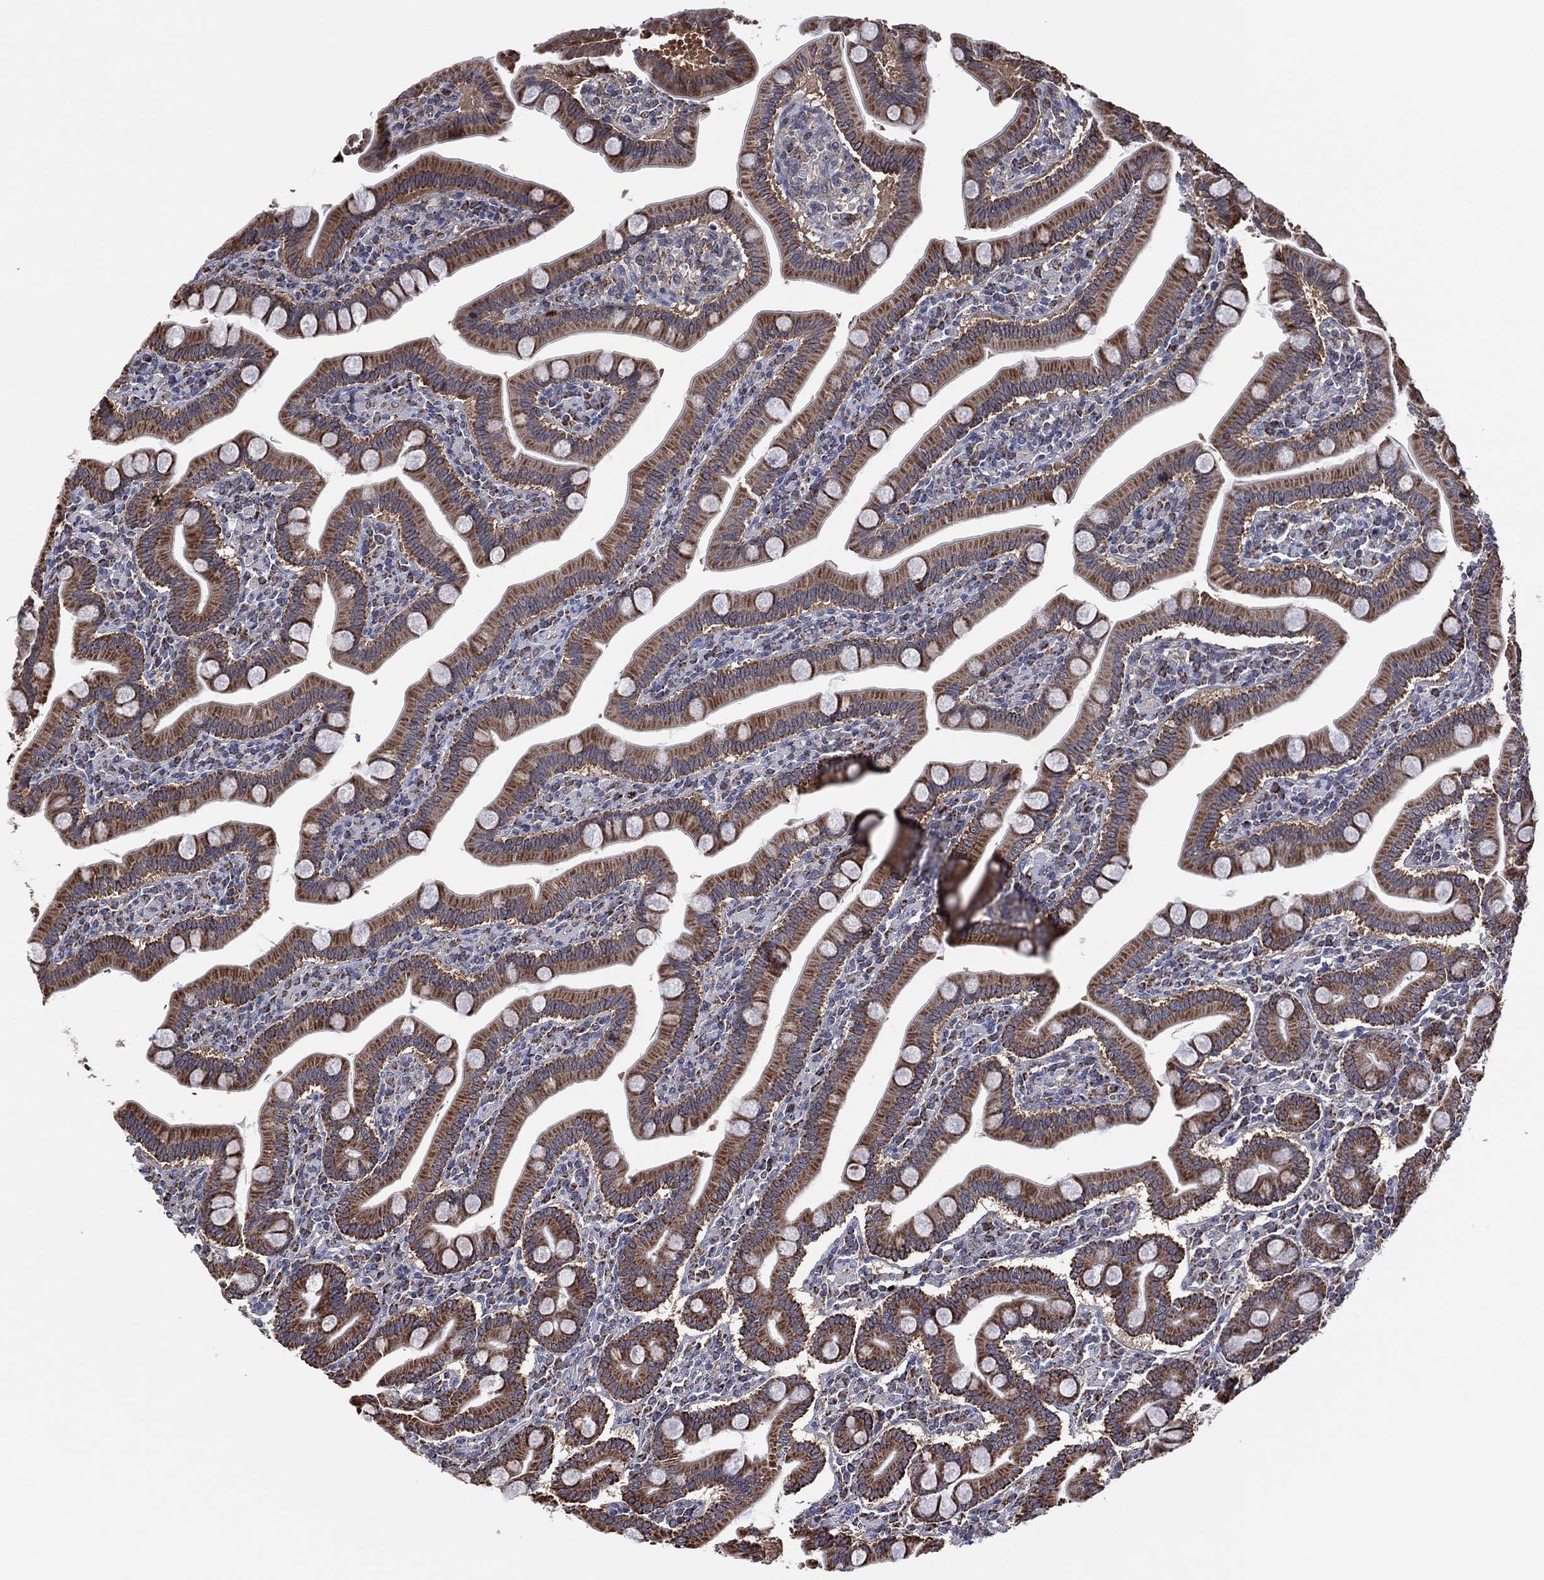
{"staining": {"intensity": "weak", "quantity": ">75%", "location": "cytoplasmic/membranous"}, "tissue": "small intestine", "cell_type": "Glandular cells", "image_type": "normal", "snomed": [{"axis": "morphology", "description": "Normal tissue, NOS"}, {"axis": "topography", "description": "Small intestine"}], "caption": "A brown stain labels weak cytoplasmic/membranous positivity of a protein in glandular cells of normal small intestine.", "gene": "PIDD1", "patient": {"sex": "male", "age": 66}}